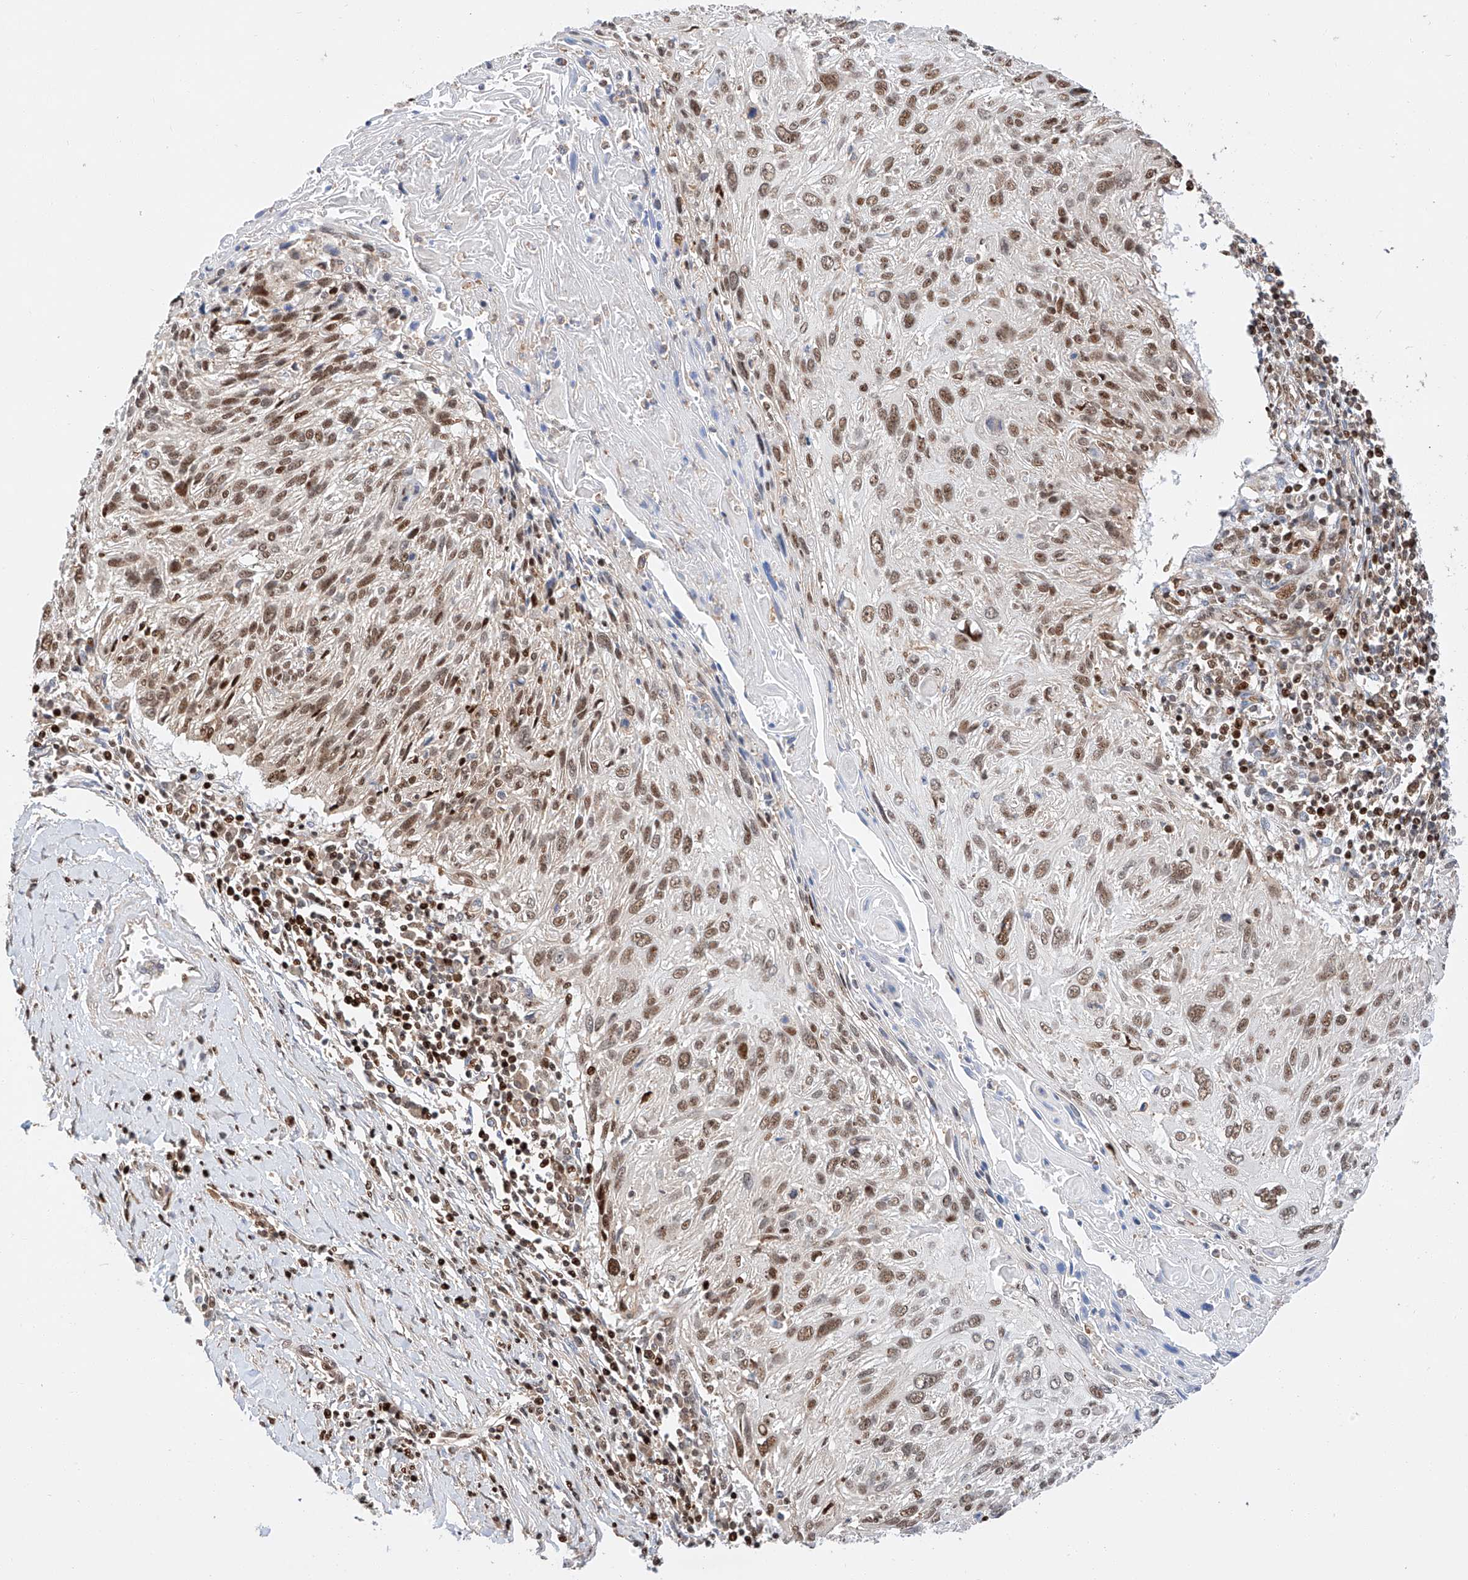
{"staining": {"intensity": "moderate", "quantity": ">75%", "location": "nuclear"}, "tissue": "cervical cancer", "cell_type": "Tumor cells", "image_type": "cancer", "snomed": [{"axis": "morphology", "description": "Squamous cell carcinoma, NOS"}, {"axis": "topography", "description": "Cervix"}], "caption": "An image of human squamous cell carcinoma (cervical) stained for a protein shows moderate nuclear brown staining in tumor cells.", "gene": "HDAC9", "patient": {"sex": "female", "age": 51}}